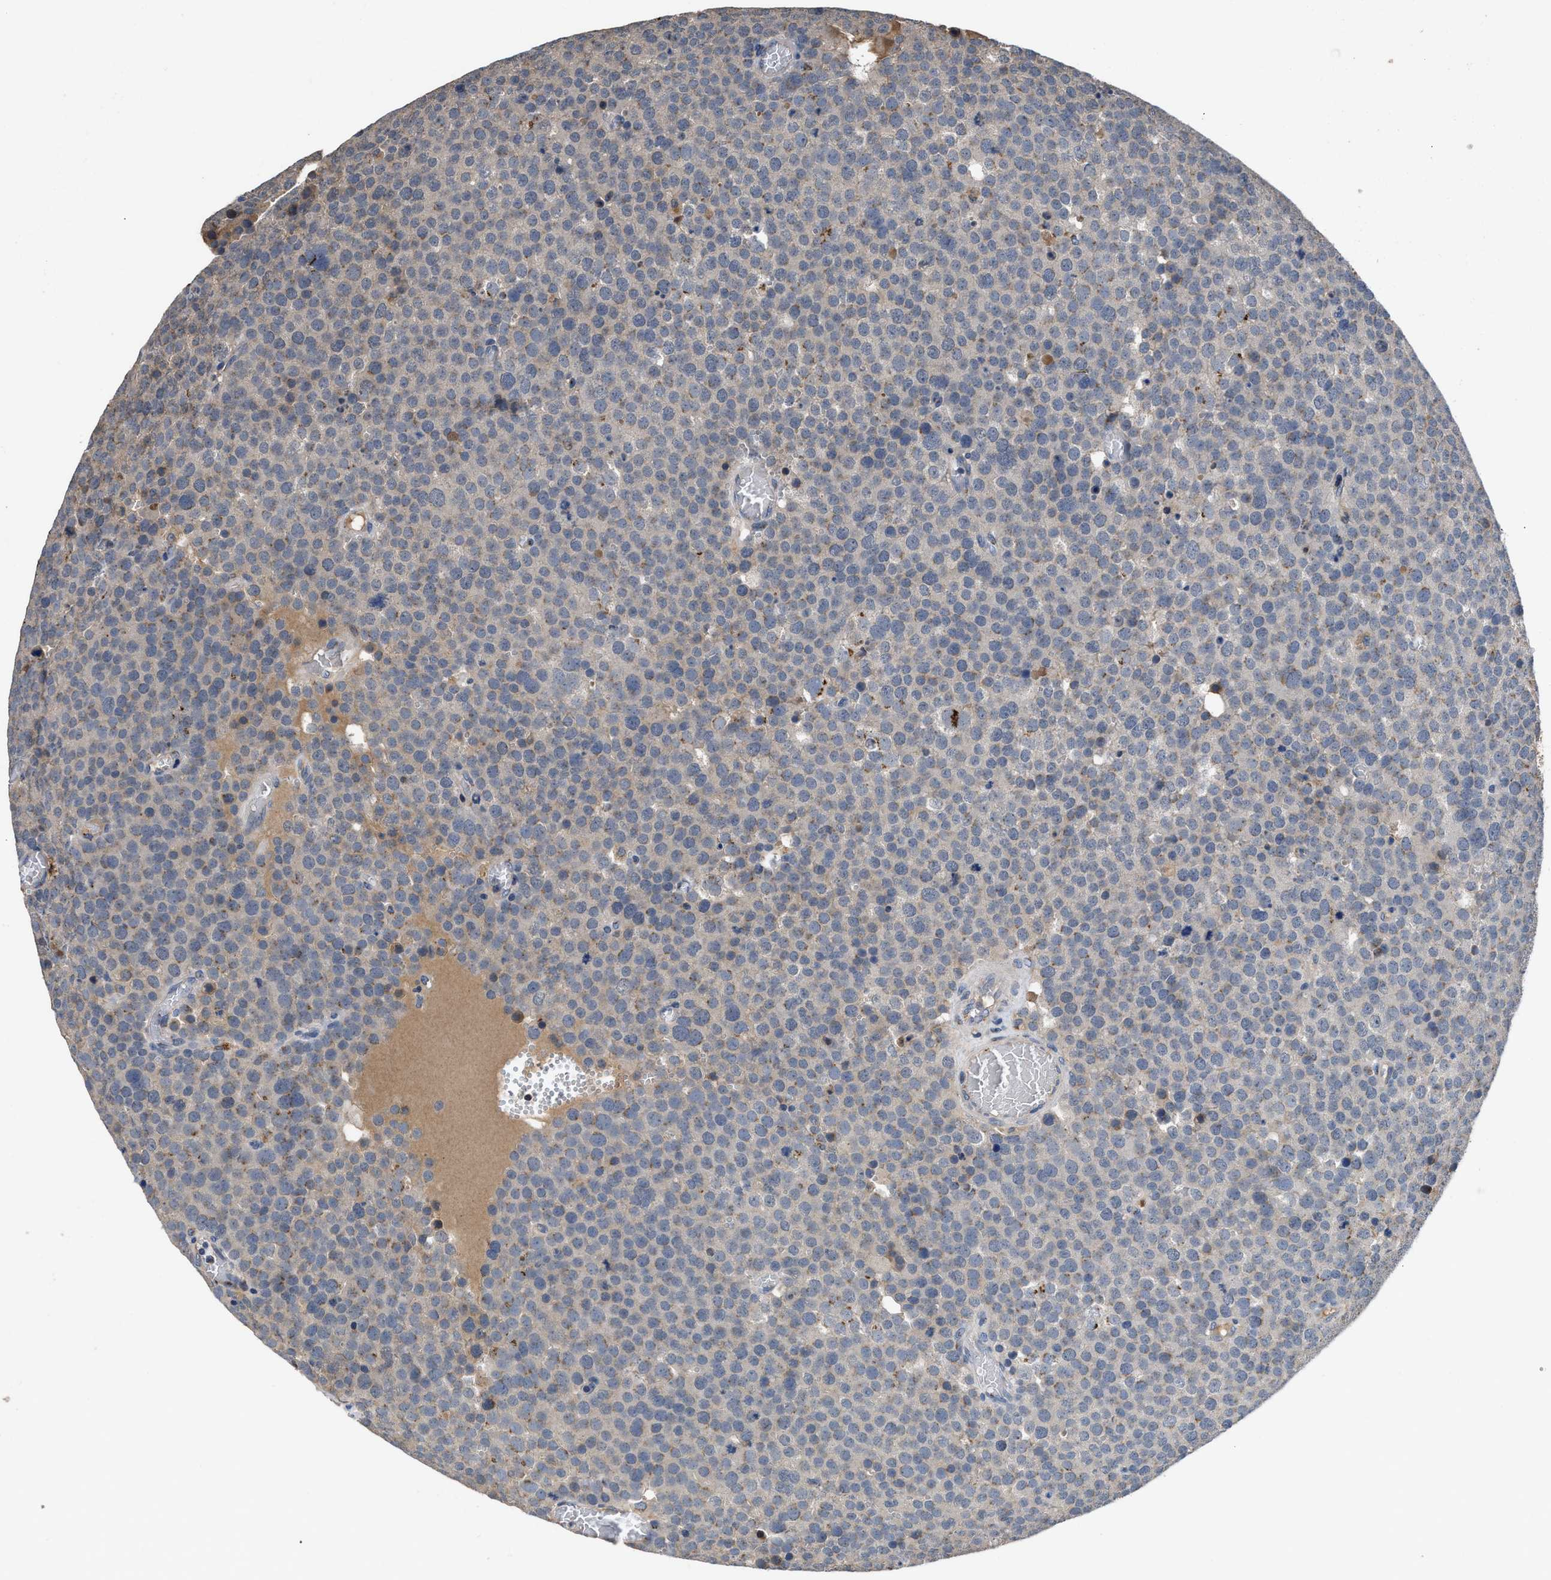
{"staining": {"intensity": "negative", "quantity": "none", "location": "none"}, "tissue": "testis cancer", "cell_type": "Tumor cells", "image_type": "cancer", "snomed": [{"axis": "morphology", "description": "Normal tissue, NOS"}, {"axis": "morphology", "description": "Seminoma, NOS"}, {"axis": "topography", "description": "Testis"}], "caption": "Seminoma (testis) was stained to show a protein in brown. There is no significant expression in tumor cells.", "gene": "SIK2", "patient": {"sex": "male", "age": 71}}